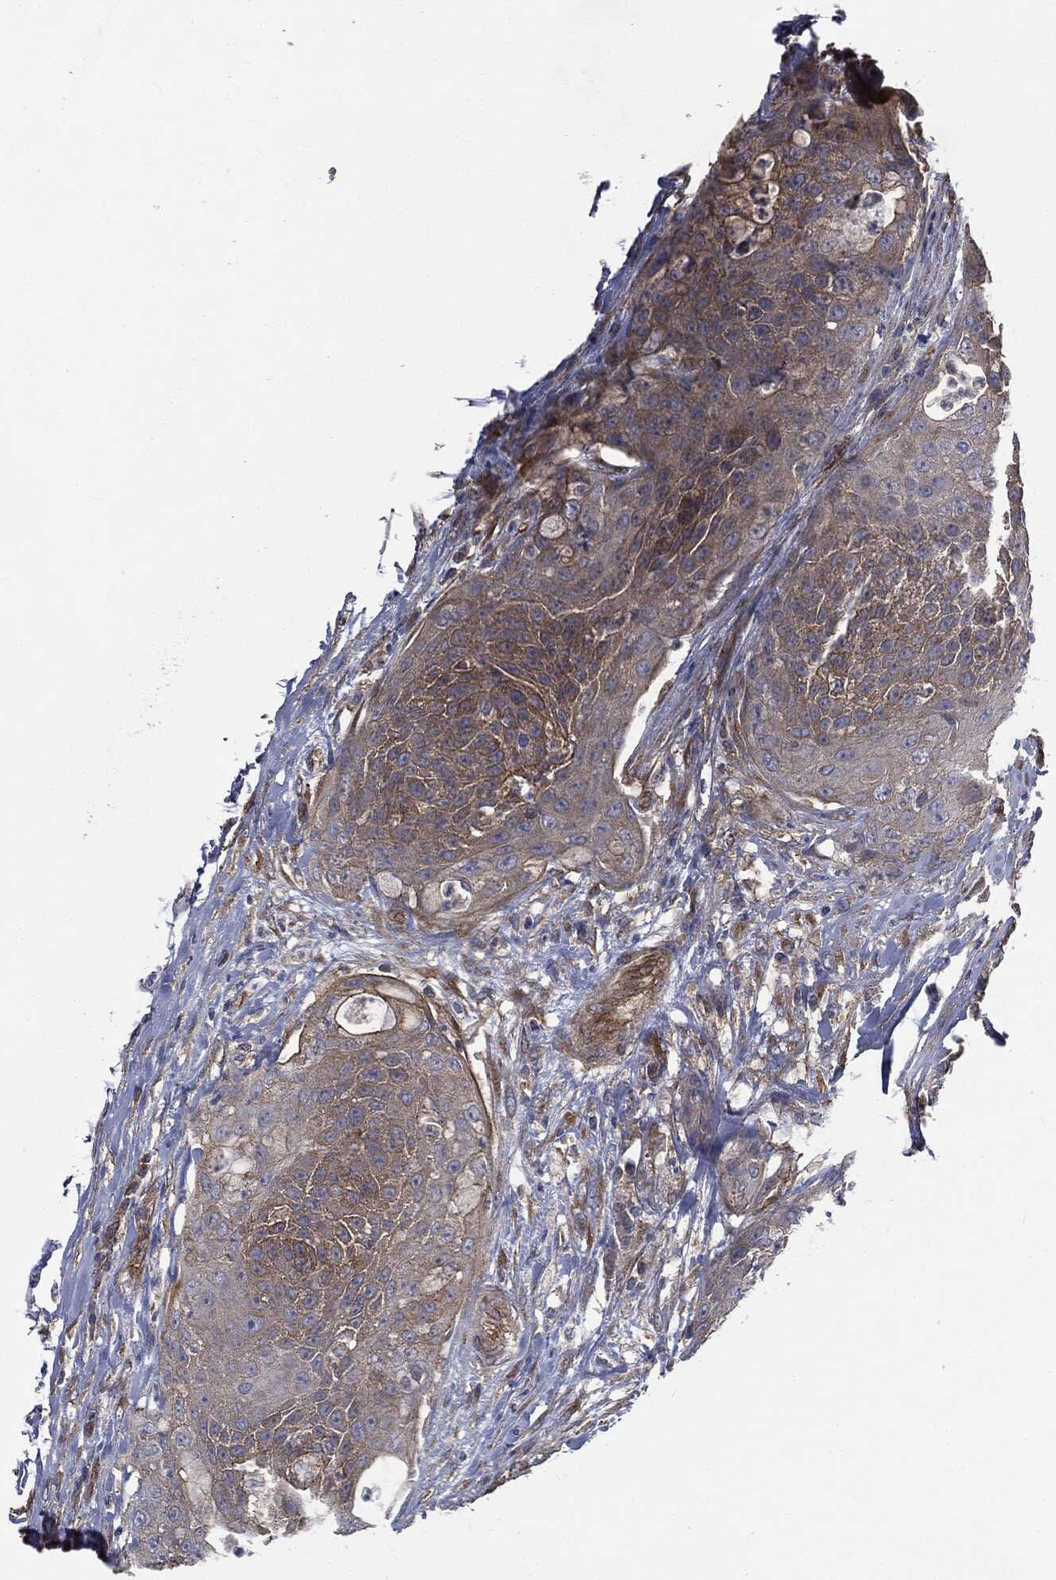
{"staining": {"intensity": "weak", "quantity": "25%-75%", "location": "cytoplasmic/membranous"}, "tissue": "urothelial cancer", "cell_type": "Tumor cells", "image_type": "cancer", "snomed": [{"axis": "morphology", "description": "Urothelial carcinoma, High grade"}, {"axis": "topography", "description": "Urinary bladder"}], "caption": "Immunohistochemistry (DAB (3,3'-diaminobenzidine)) staining of human urothelial cancer reveals weak cytoplasmic/membranous protein positivity in about 25%-75% of tumor cells.", "gene": "EPS15L1", "patient": {"sex": "female", "age": 63}}